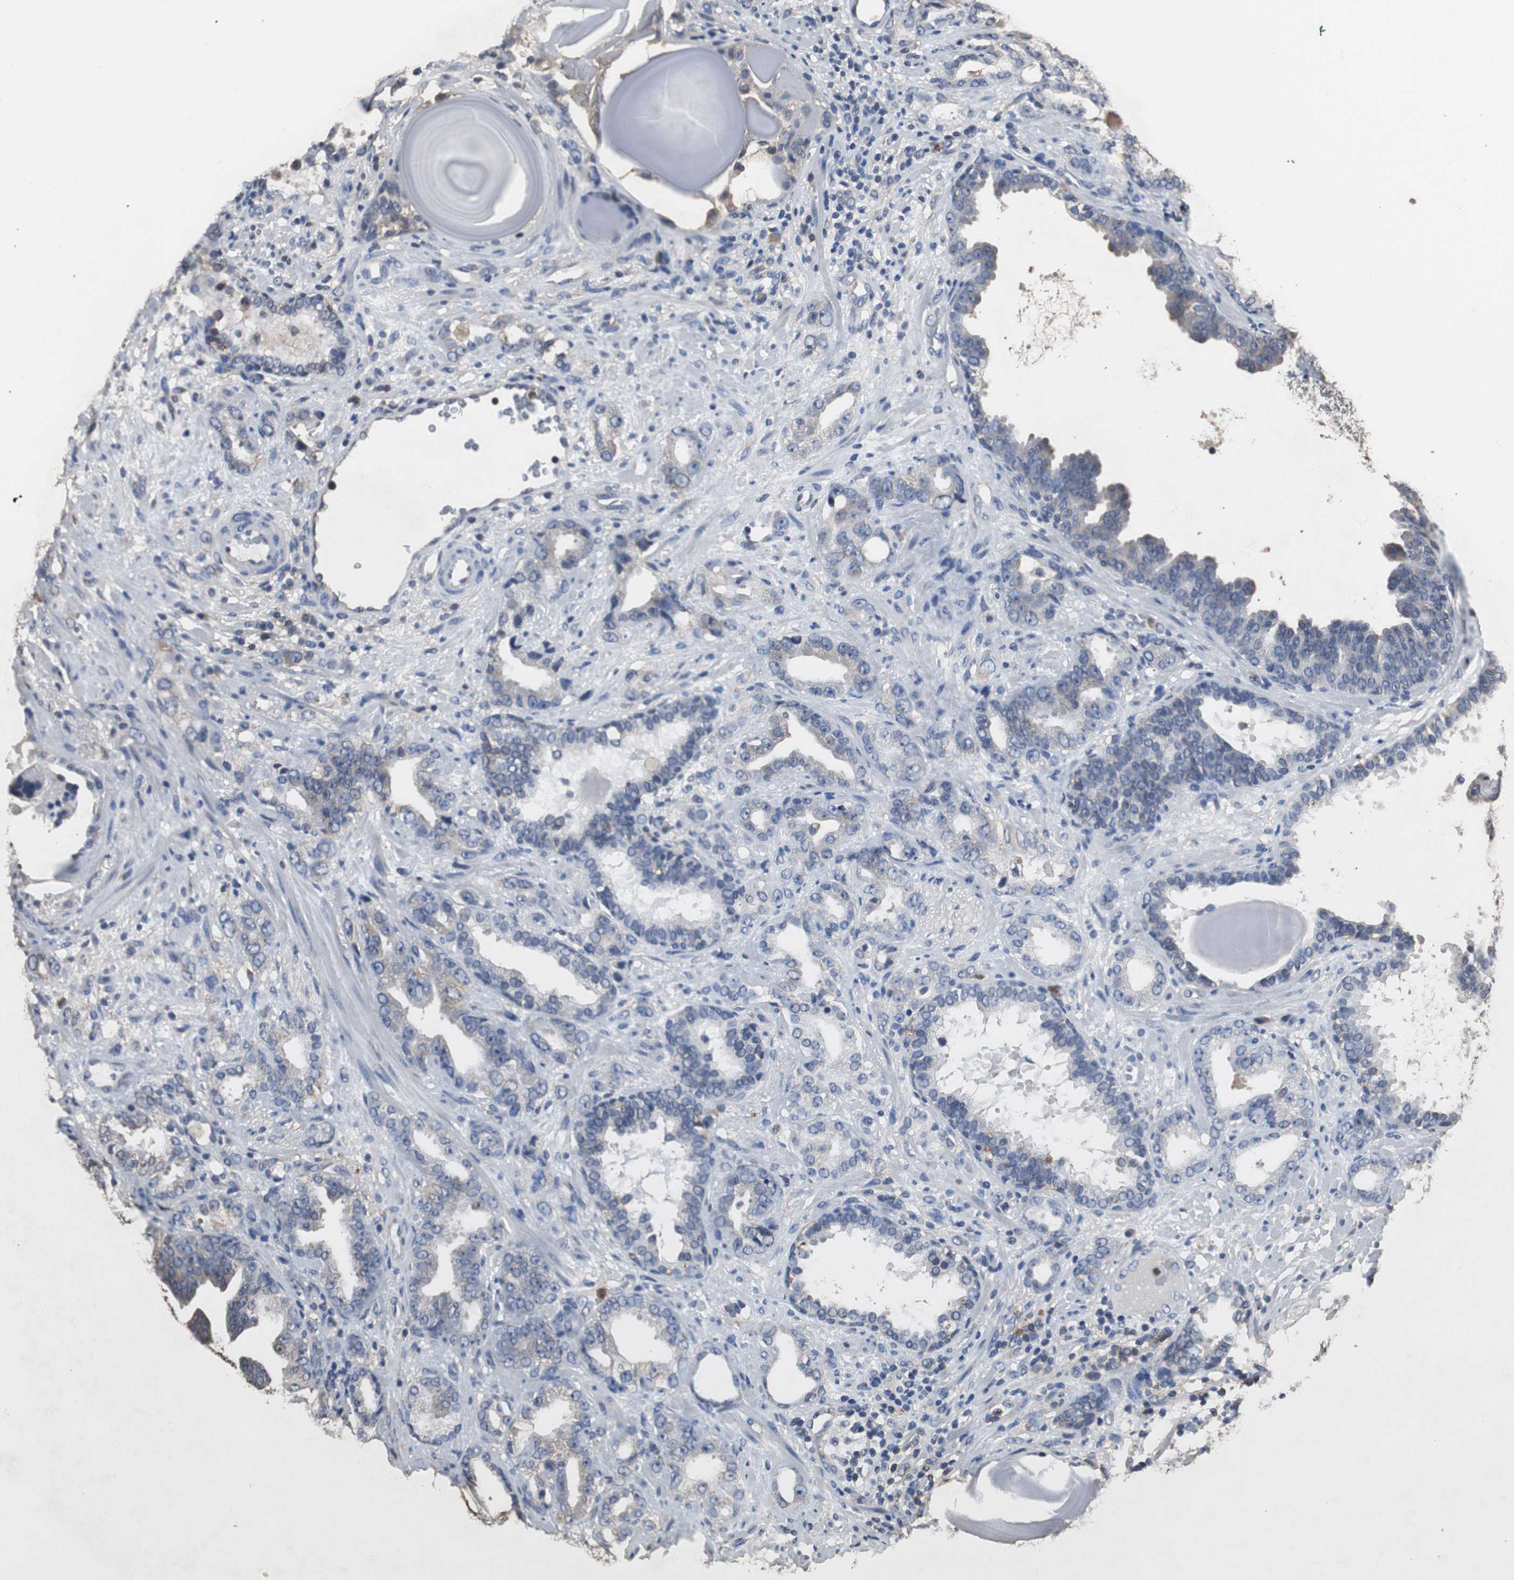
{"staining": {"intensity": "negative", "quantity": "none", "location": "none"}, "tissue": "prostate cancer", "cell_type": "Tumor cells", "image_type": "cancer", "snomed": [{"axis": "morphology", "description": "Adenocarcinoma, Low grade"}, {"axis": "topography", "description": "Prostate"}], "caption": "IHC image of neoplastic tissue: human prostate cancer stained with DAB displays no significant protein positivity in tumor cells.", "gene": "SCIMP", "patient": {"sex": "male", "age": 63}}